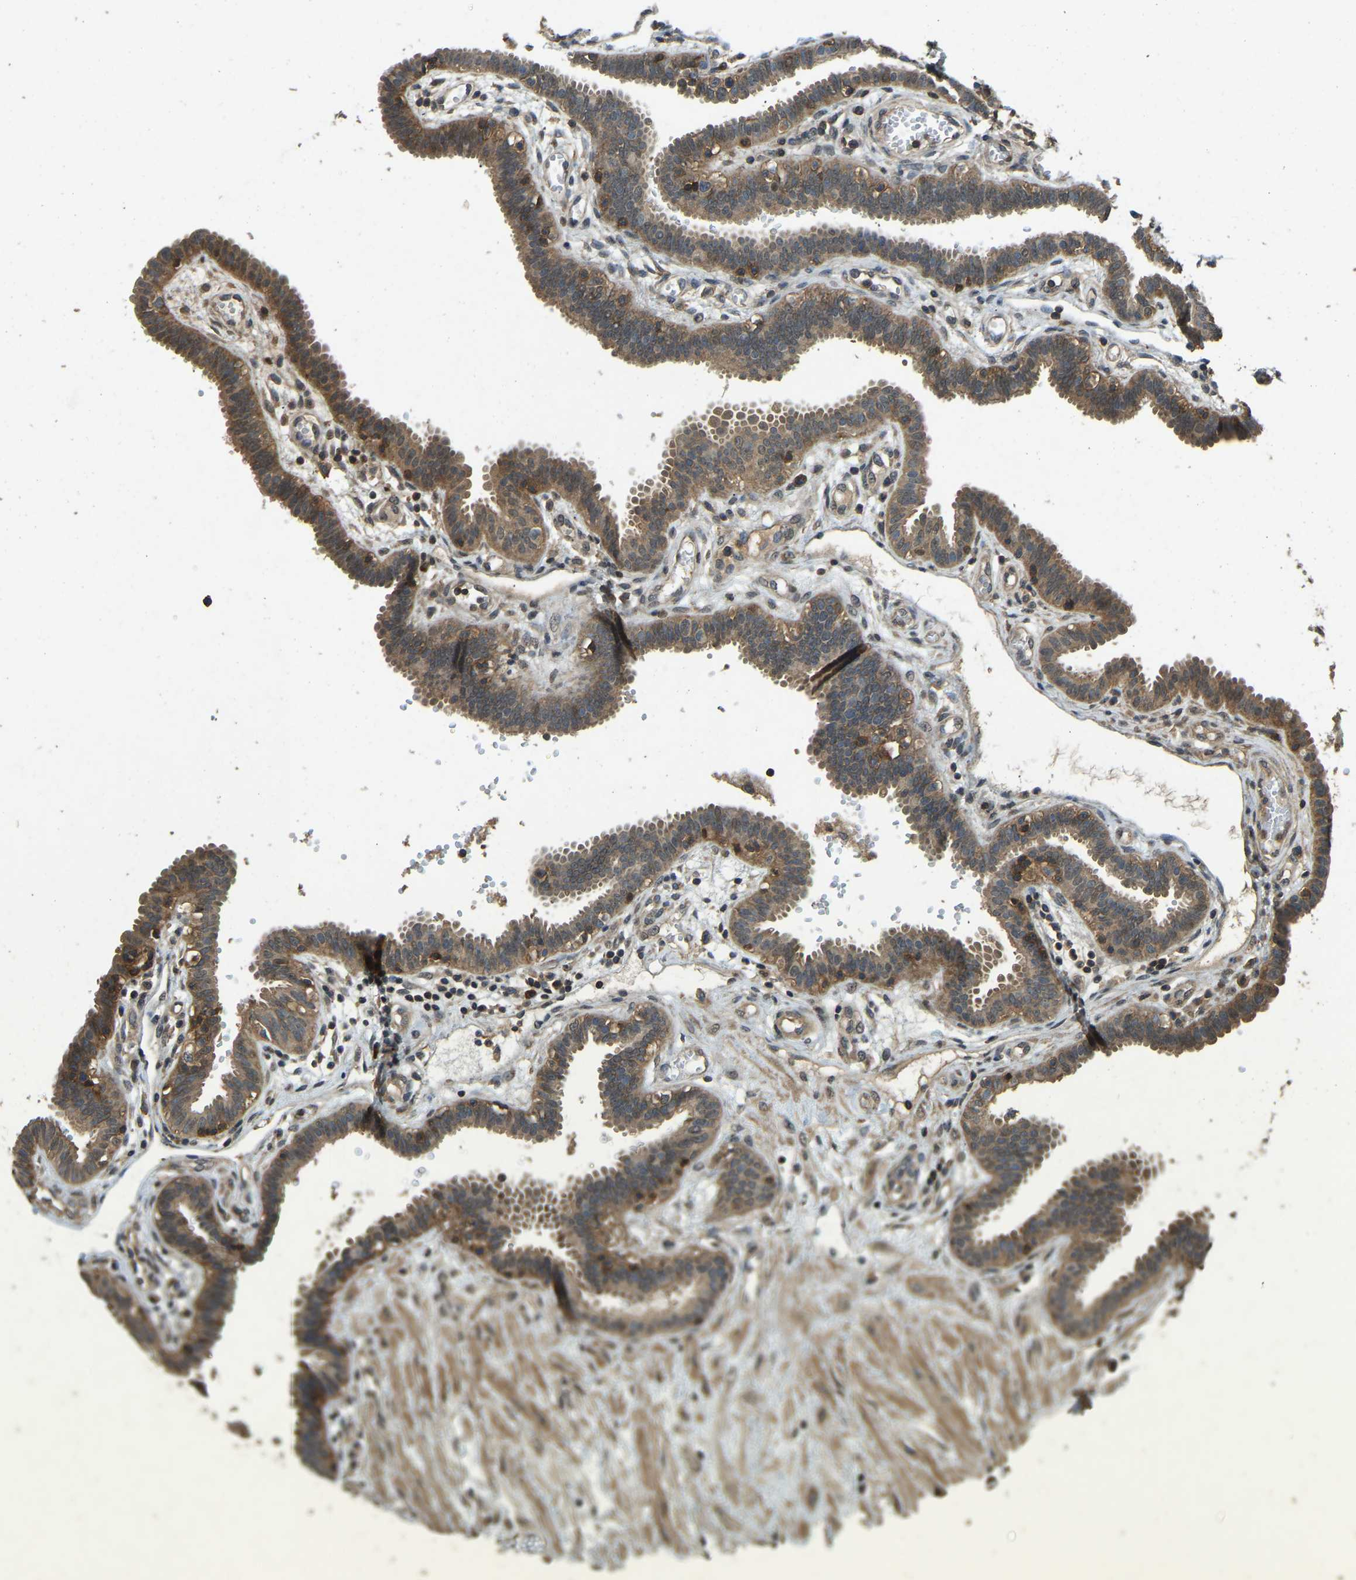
{"staining": {"intensity": "moderate", "quantity": ">75%", "location": "cytoplasmic/membranous"}, "tissue": "fallopian tube", "cell_type": "Glandular cells", "image_type": "normal", "snomed": [{"axis": "morphology", "description": "Normal tissue, NOS"}, {"axis": "topography", "description": "Fallopian tube"}, {"axis": "topography", "description": "Placenta"}], "caption": "Approximately >75% of glandular cells in normal fallopian tube reveal moderate cytoplasmic/membranous protein positivity as visualized by brown immunohistochemical staining.", "gene": "ATP8B1", "patient": {"sex": "female", "age": 32}}